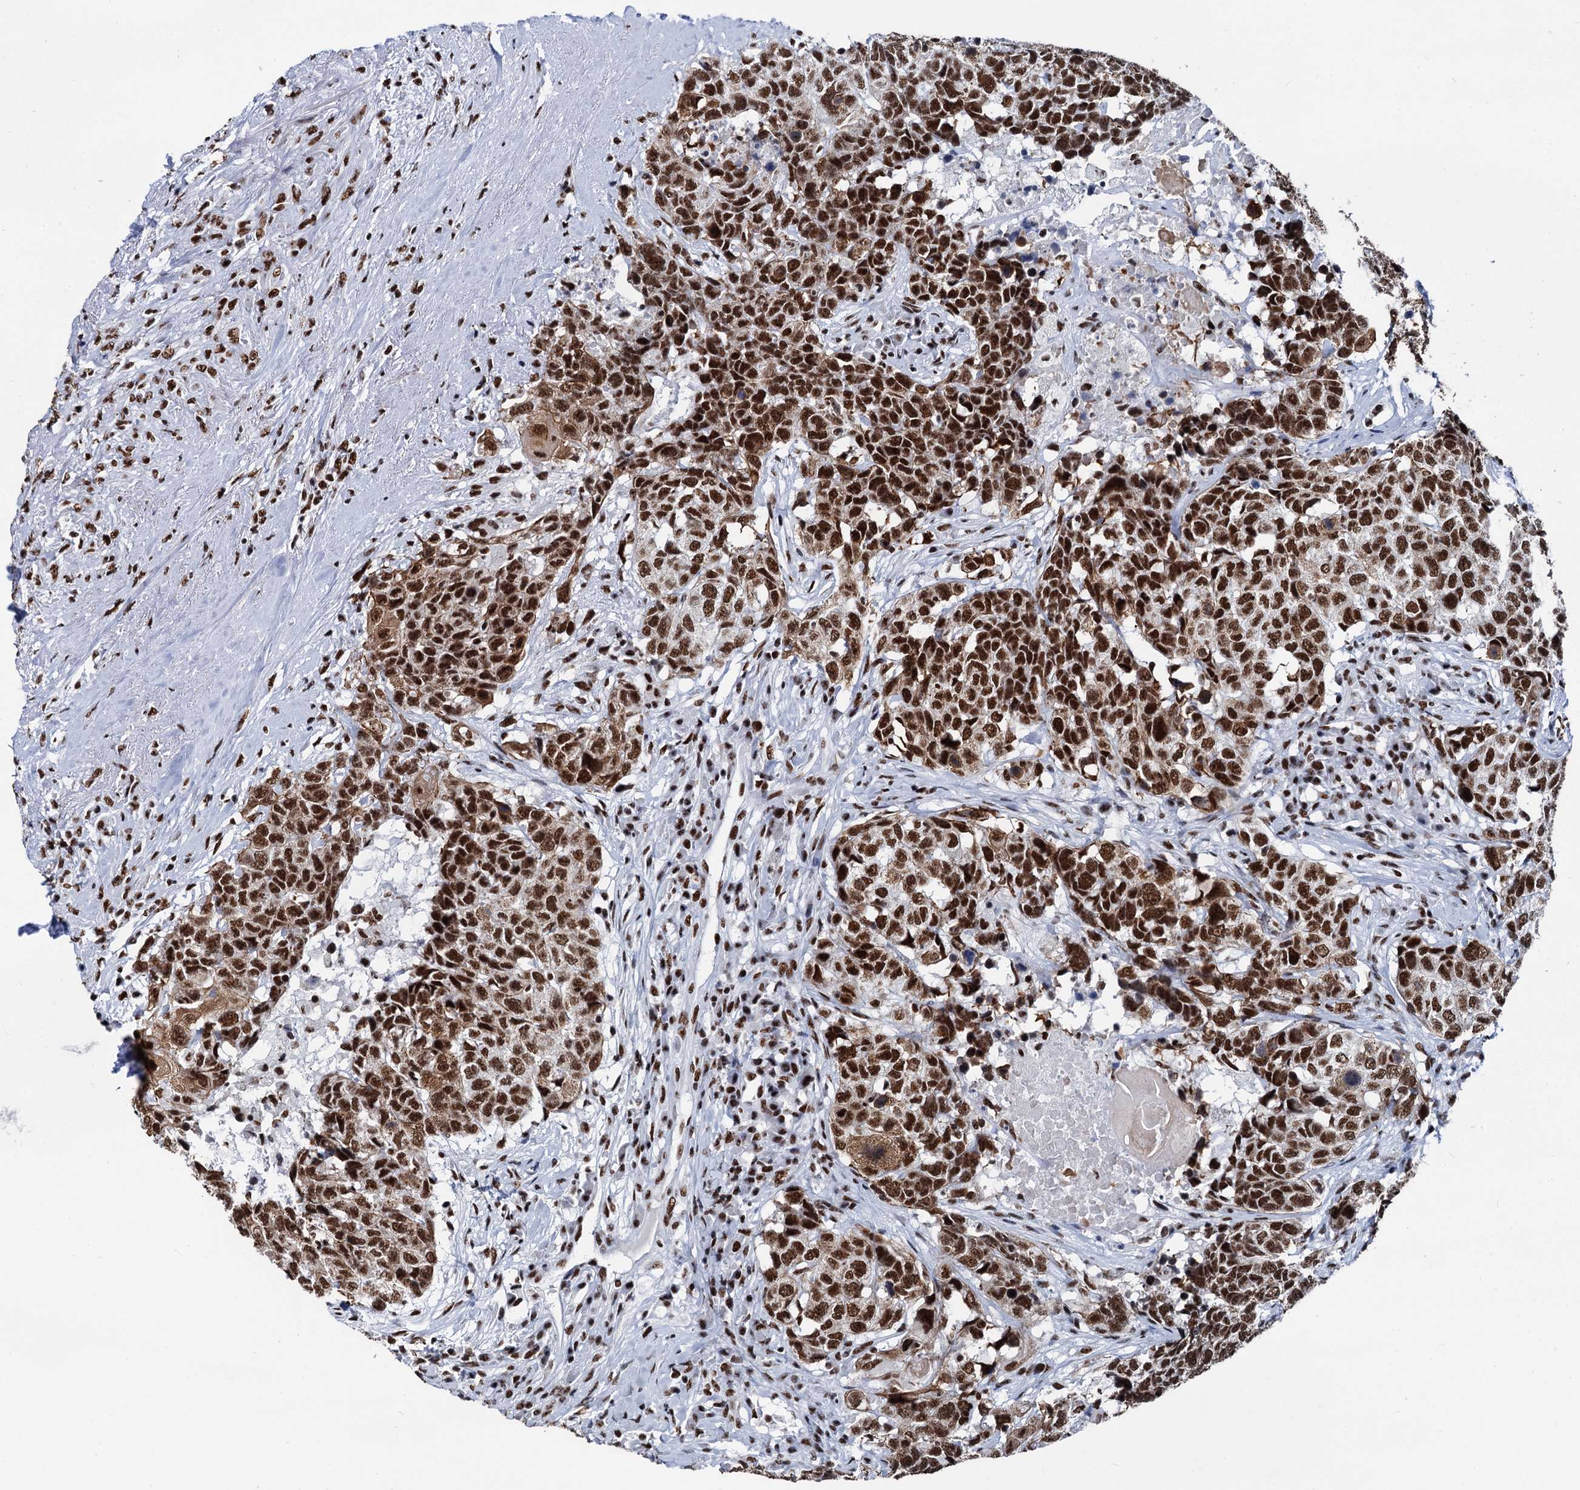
{"staining": {"intensity": "strong", "quantity": ">75%", "location": "nuclear"}, "tissue": "head and neck cancer", "cell_type": "Tumor cells", "image_type": "cancer", "snomed": [{"axis": "morphology", "description": "Squamous cell carcinoma, NOS"}, {"axis": "topography", "description": "Head-Neck"}], "caption": "IHC of human squamous cell carcinoma (head and neck) displays high levels of strong nuclear expression in approximately >75% of tumor cells.", "gene": "DDX23", "patient": {"sex": "male", "age": 66}}